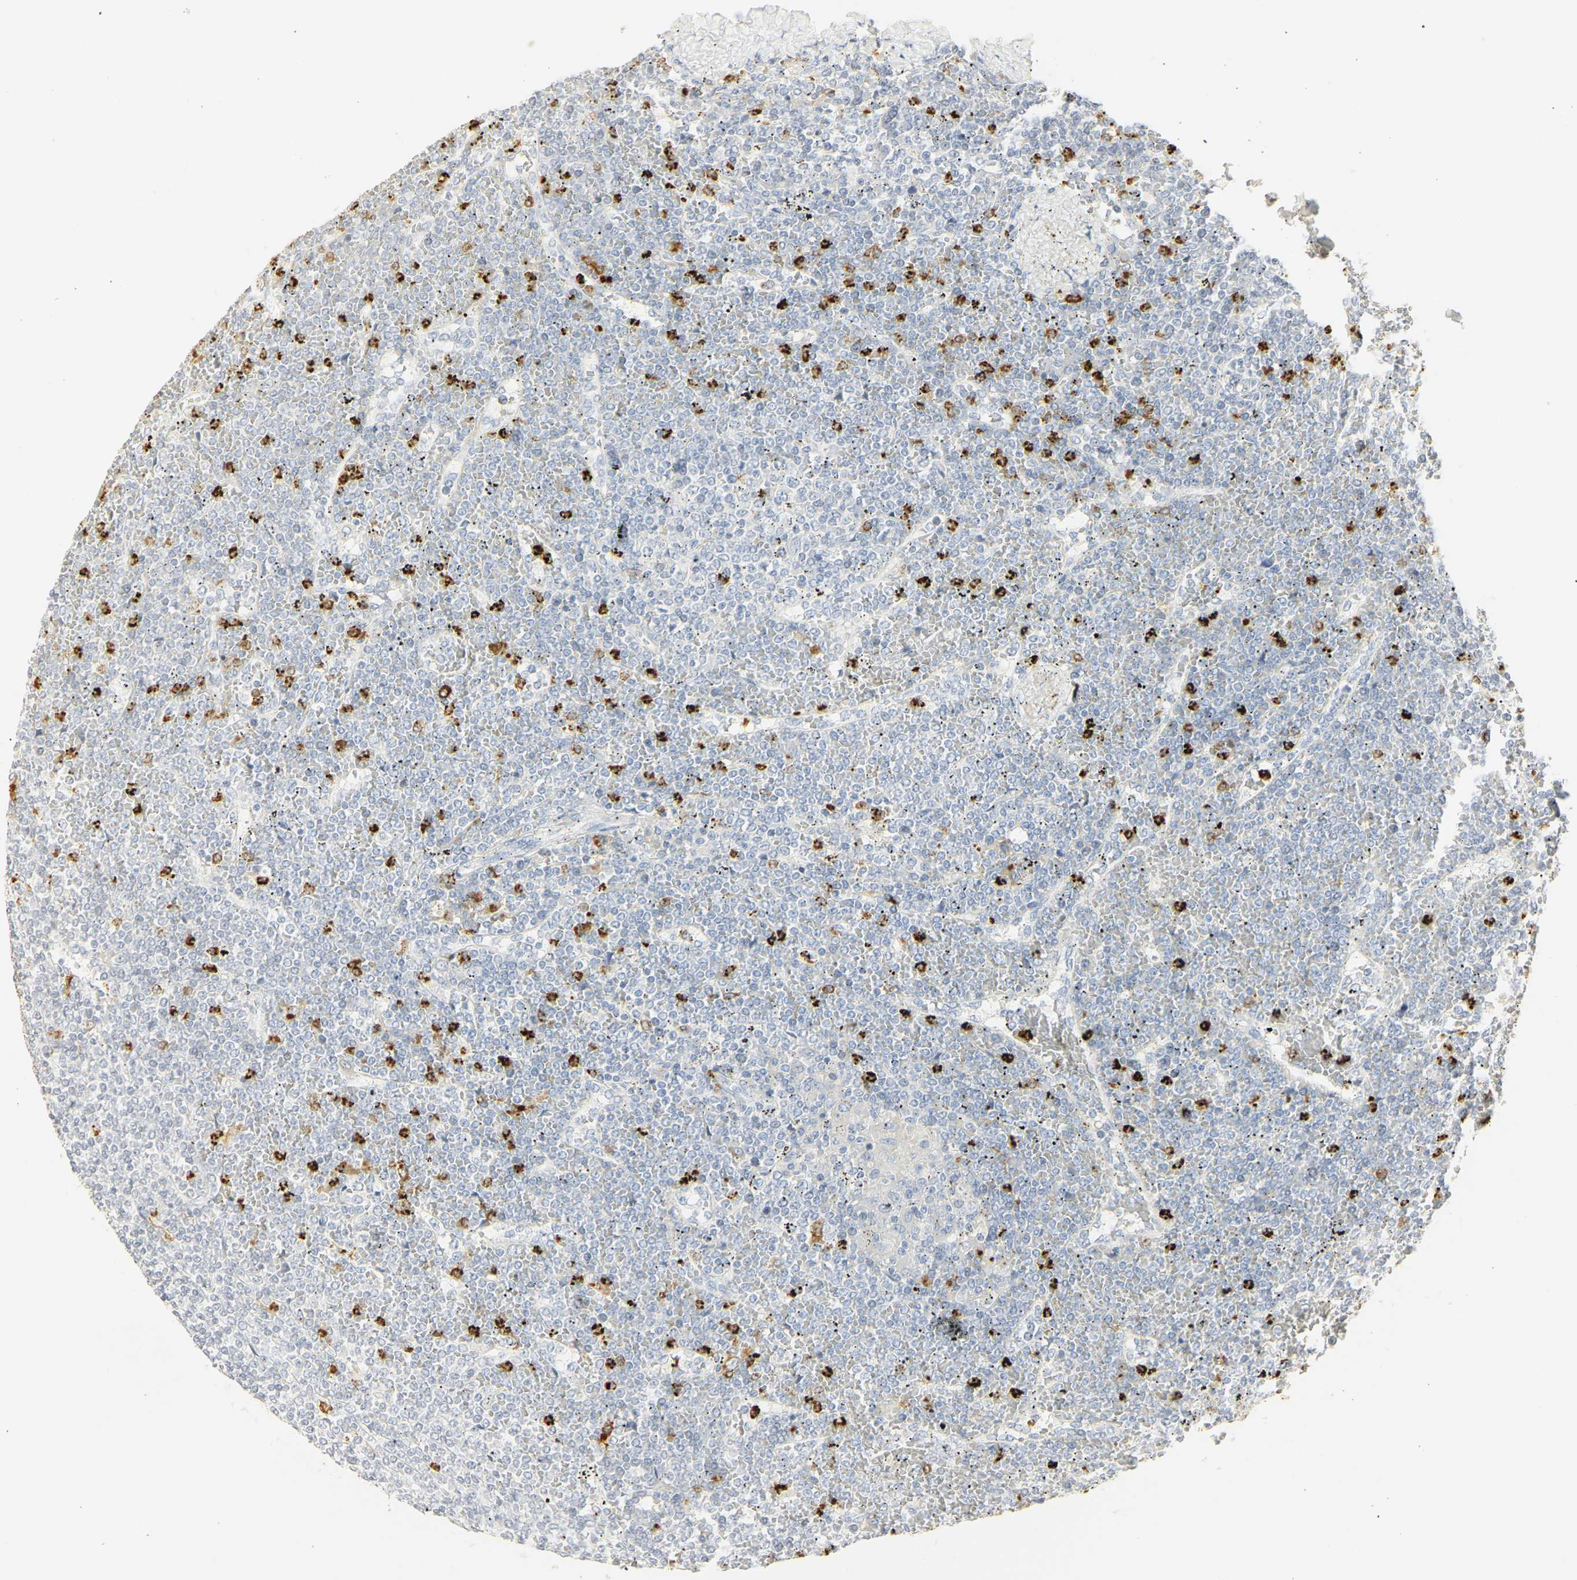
{"staining": {"intensity": "negative", "quantity": "none", "location": "none"}, "tissue": "lymphoma", "cell_type": "Tumor cells", "image_type": "cancer", "snomed": [{"axis": "morphology", "description": "Malignant lymphoma, non-Hodgkin's type, Low grade"}, {"axis": "topography", "description": "Spleen"}], "caption": "The immunohistochemistry micrograph has no significant staining in tumor cells of lymphoma tissue.", "gene": "MPO", "patient": {"sex": "female", "age": 19}}